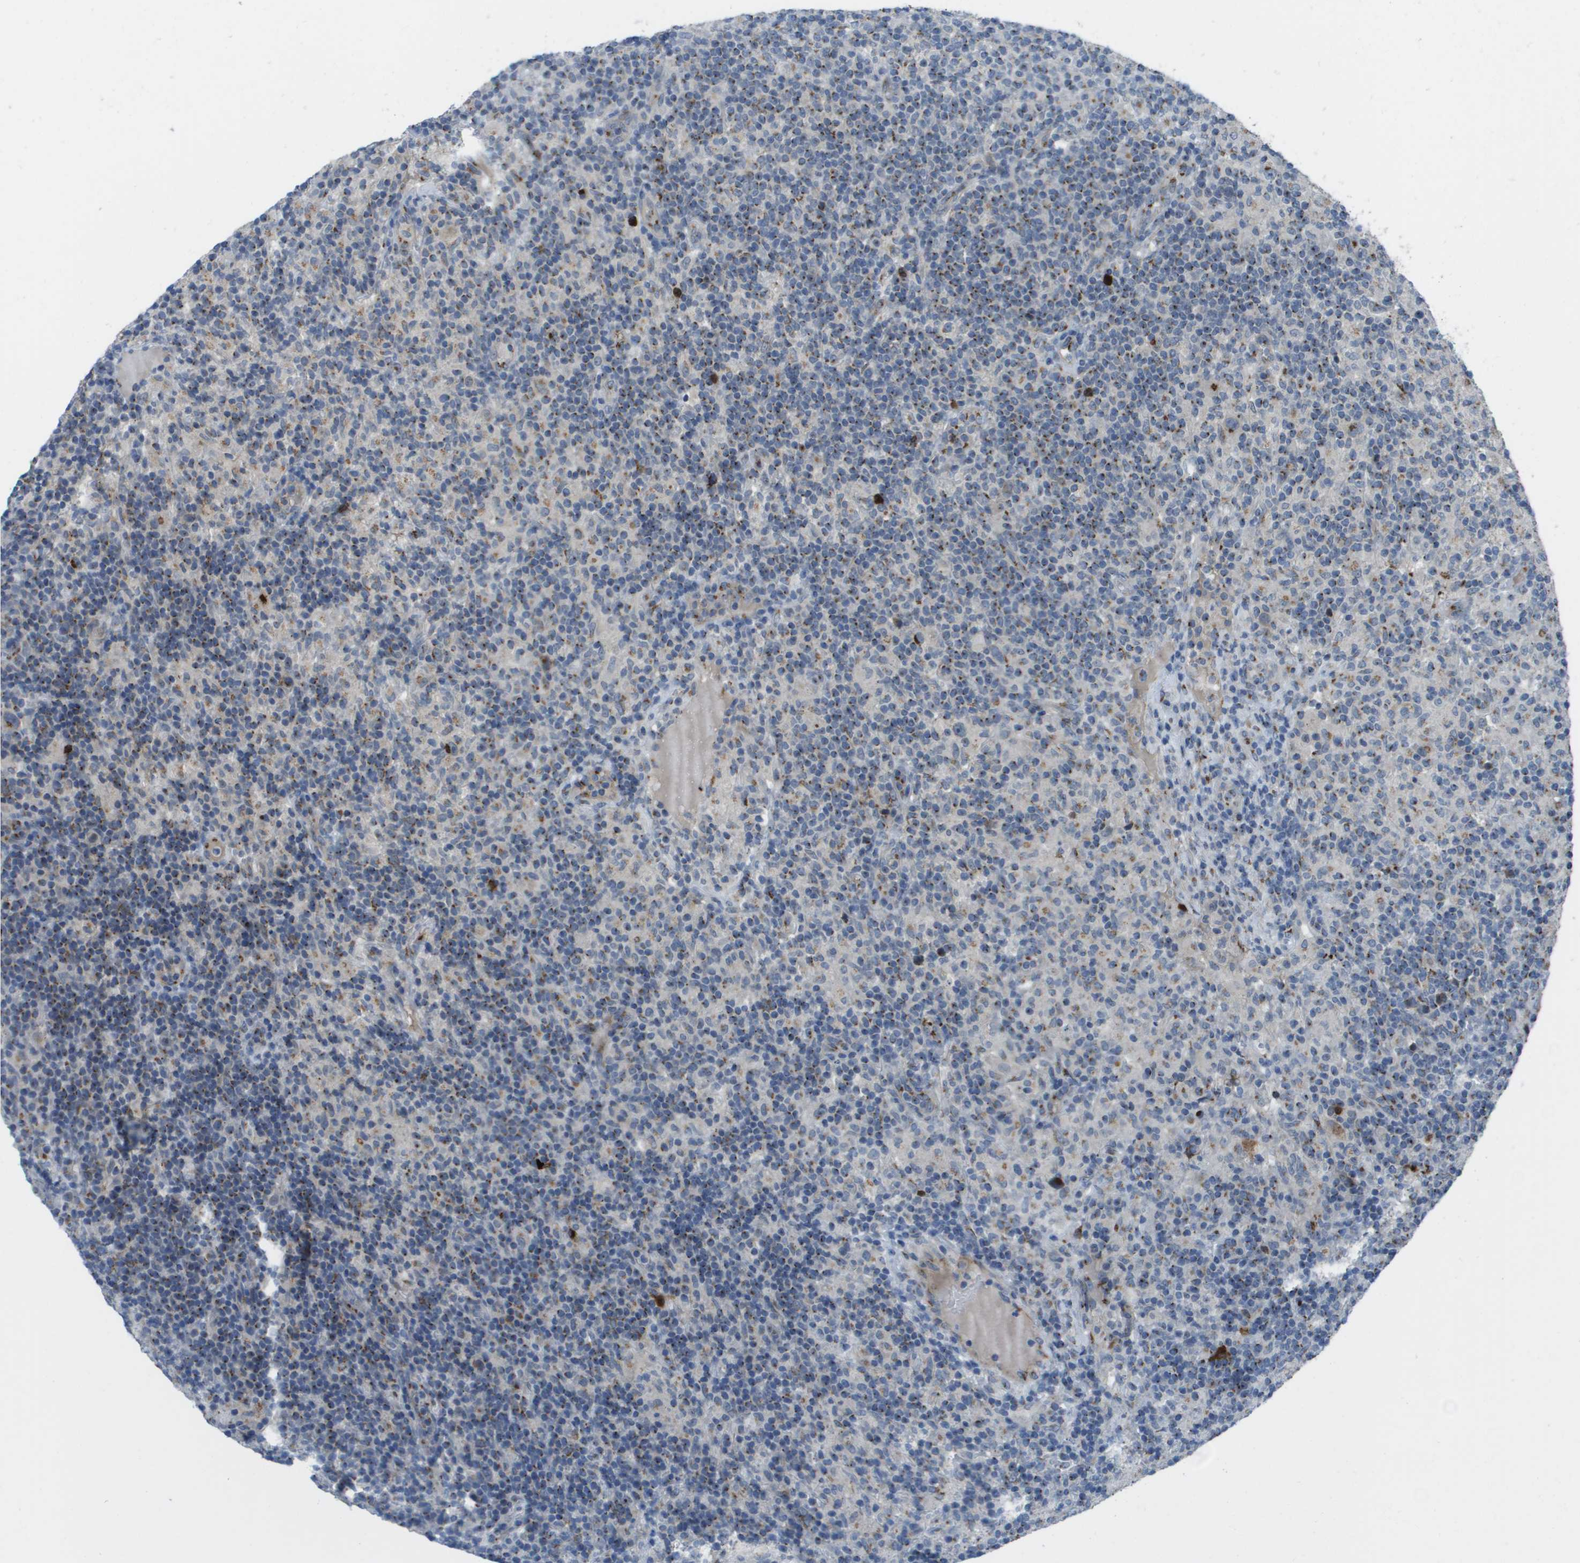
{"staining": {"intensity": "strong", "quantity": ">75%", "location": "cytoplasmic/membranous"}, "tissue": "lymphoma", "cell_type": "Tumor cells", "image_type": "cancer", "snomed": [{"axis": "morphology", "description": "Hodgkin's disease, NOS"}, {"axis": "topography", "description": "Lymph node"}], "caption": "Immunohistochemistry (IHC) histopathology image of neoplastic tissue: Hodgkin's disease stained using immunohistochemistry (IHC) shows high levels of strong protein expression localized specifically in the cytoplasmic/membranous of tumor cells, appearing as a cytoplasmic/membranous brown color.", "gene": "QSOX2", "patient": {"sex": "male", "age": 70}}